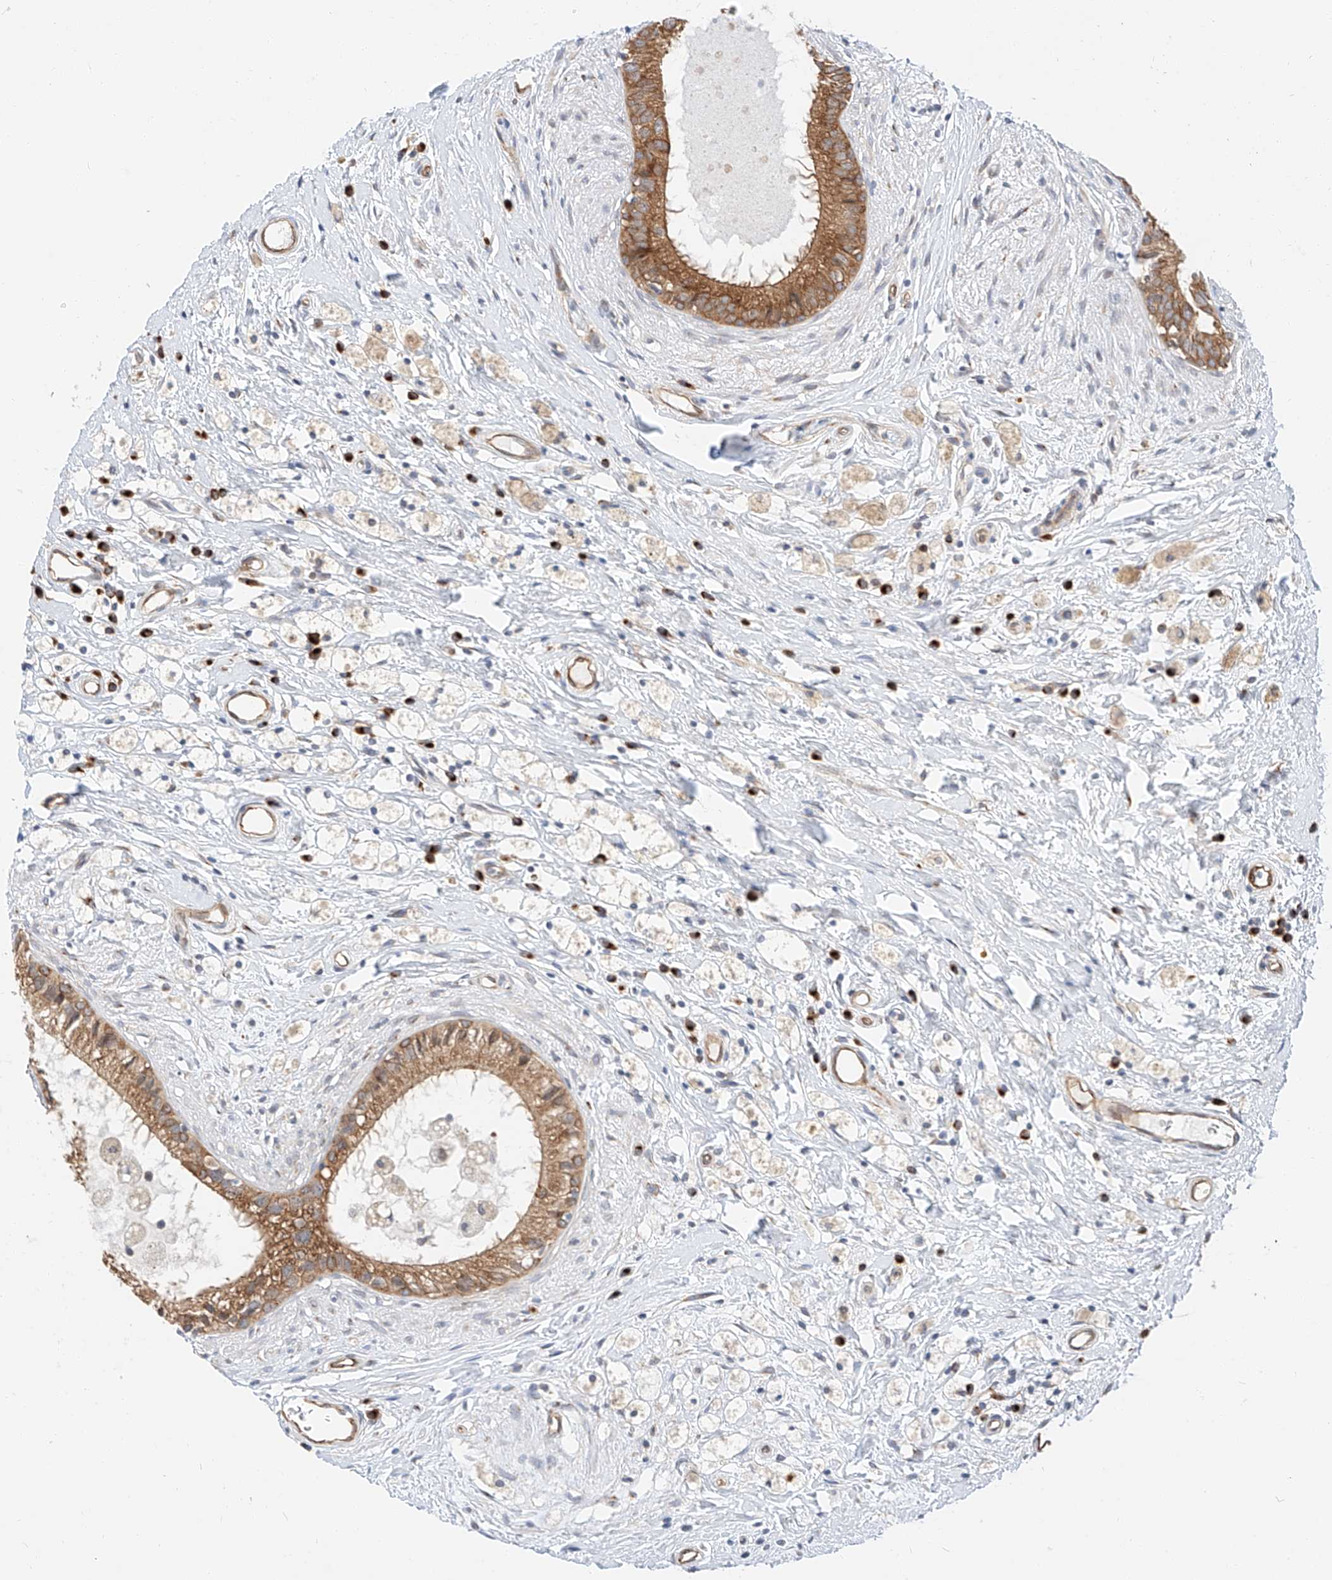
{"staining": {"intensity": "moderate", "quantity": ">75%", "location": "cytoplasmic/membranous"}, "tissue": "epididymis", "cell_type": "Glandular cells", "image_type": "normal", "snomed": [{"axis": "morphology", "description": "Normal tissue, NOS"}, {"axis": "topography", "description": "Epididymis"}], "caption": "Moderate cytoplasmic/membranous positivity for a protein is seen in about >75% of glandular cells of benign epididymis using IHC.", "gene": "CARMIL1", "patient": {"sex": "male", "age": 80}}